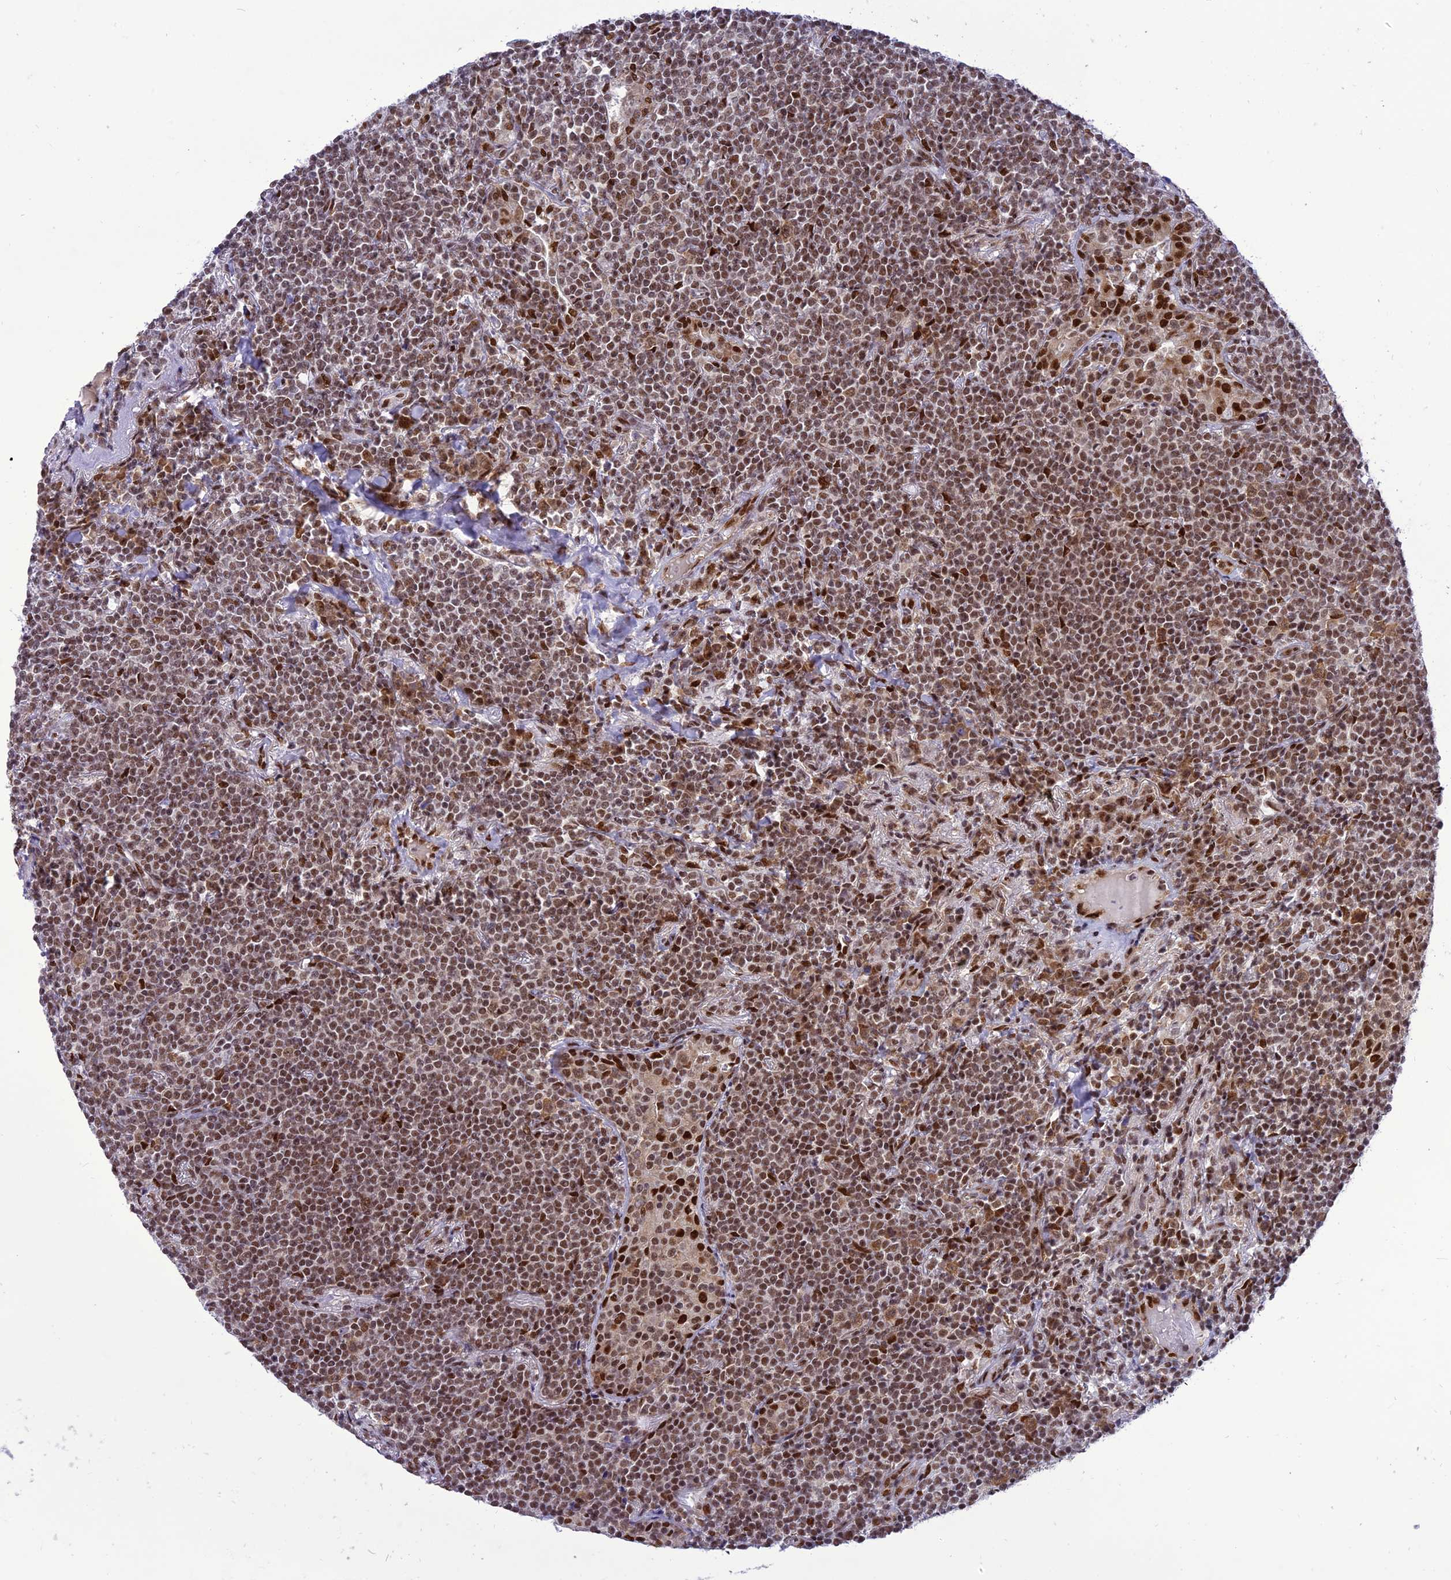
{"staining": {"intensity": "moderate", "quantity": ">75%", "location": "nuclear"}, "tissue": "lymphoma", "cell_type": "Tumor cells", "image_type": "cancer", "snomed": [{"axis": "morphology", "description": "Malignant lymphoma, non-Hodgkin's type, Low grade"}, {"axis": "topography", "description": "Lung"}], "caption": "Brown immunohistochemical staining in human lymphoma shows moderate nuclear positivity in approximately >75% of tumor cells. (DAB IHC, brown staining for protein, blue staining for nuclei).", "gene": "DDX1", "patient": {"sex": "female", "age": 71}}